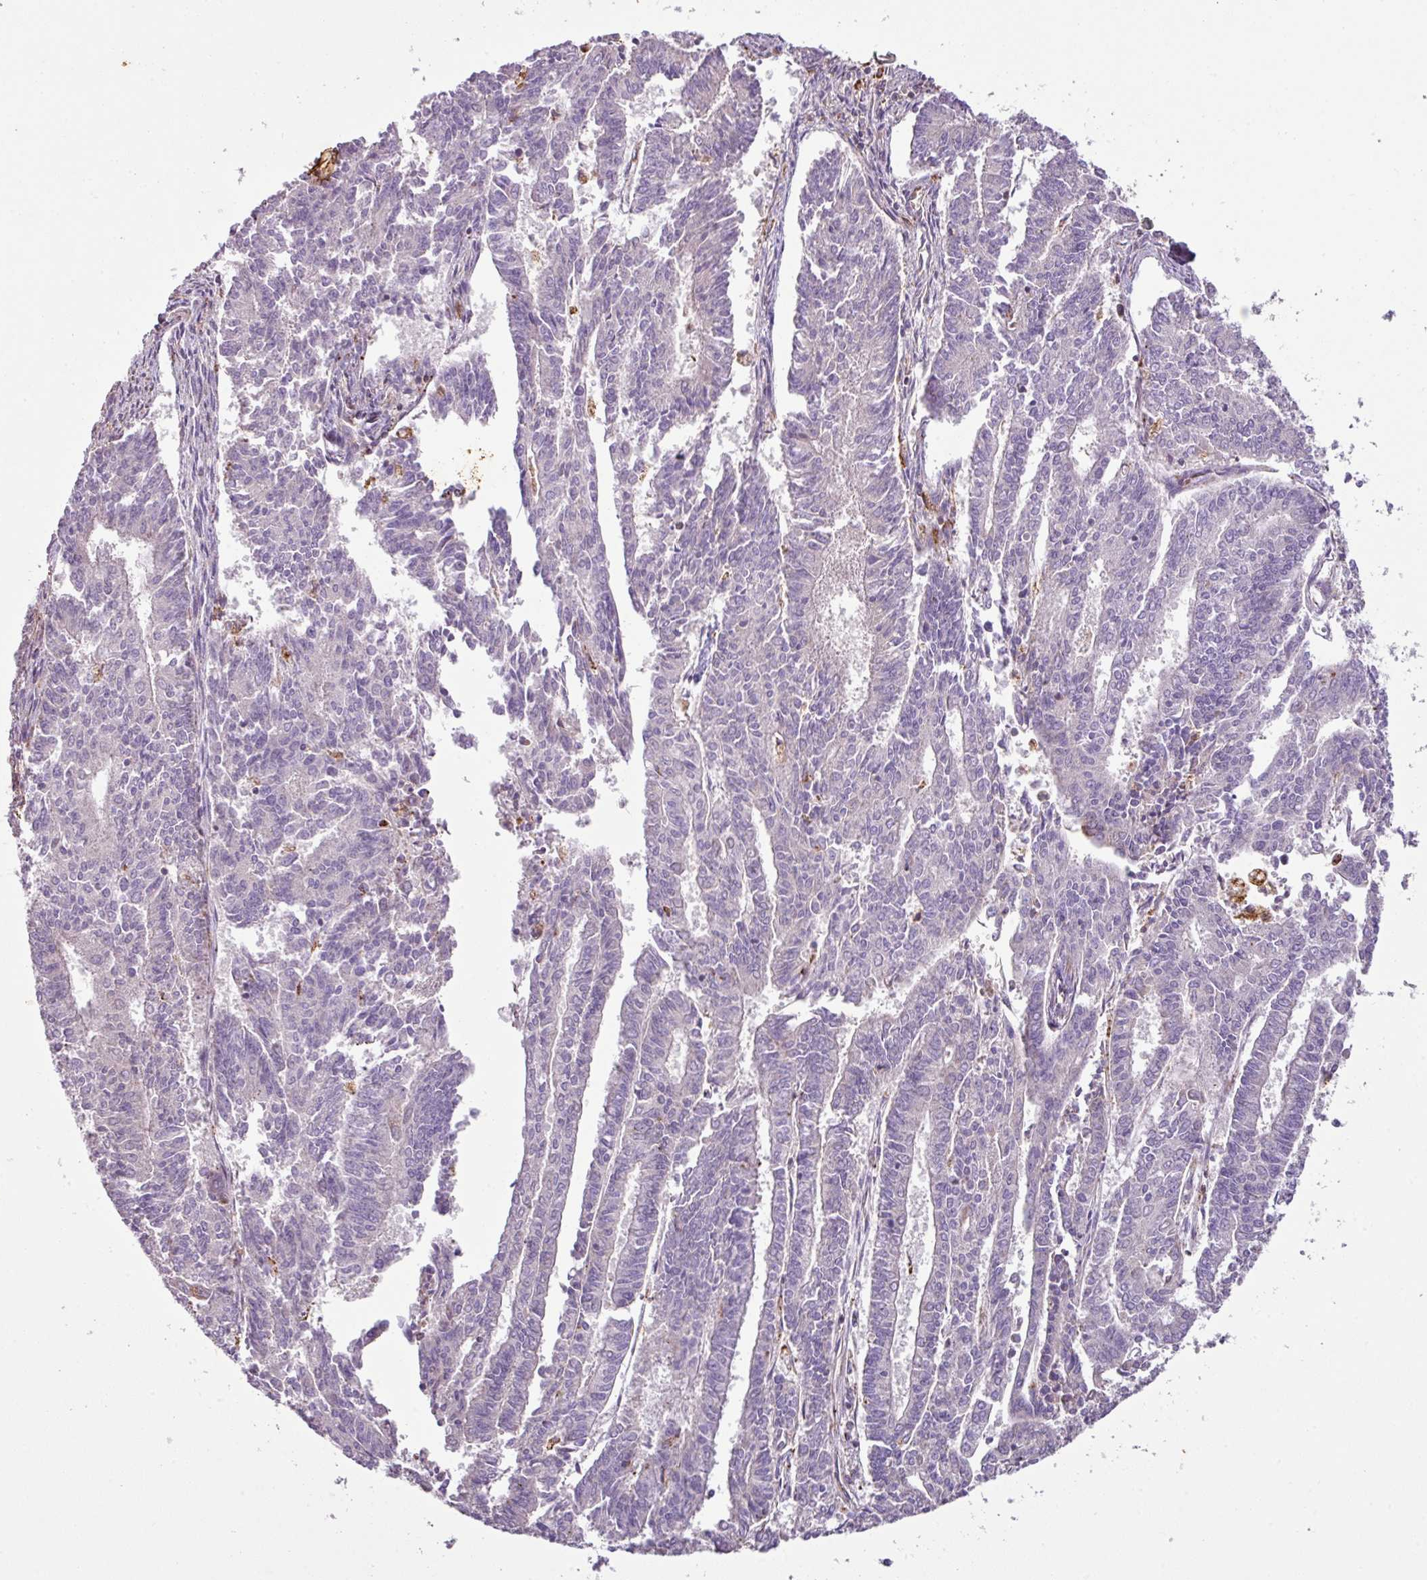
{"staining": {"intensity": "negative", "quantity": "none", "location": "none"}, "tissue": "endometrial cancer", "cell_type": "Tumor cells", "image_type": "cancer", "snomed": [{"axis": "morphology", "description": "Adenocarcinoma, NOS"}, {"axis": "topography", "description": "Endometrium"}], "caption": "Endometrial cancer (adenocarcinoma) was stained to show a protein in brown. There is no significant staining in tumor cells.", "gene": "SQOR", "patient": {"sex": "female", "age": 59}}